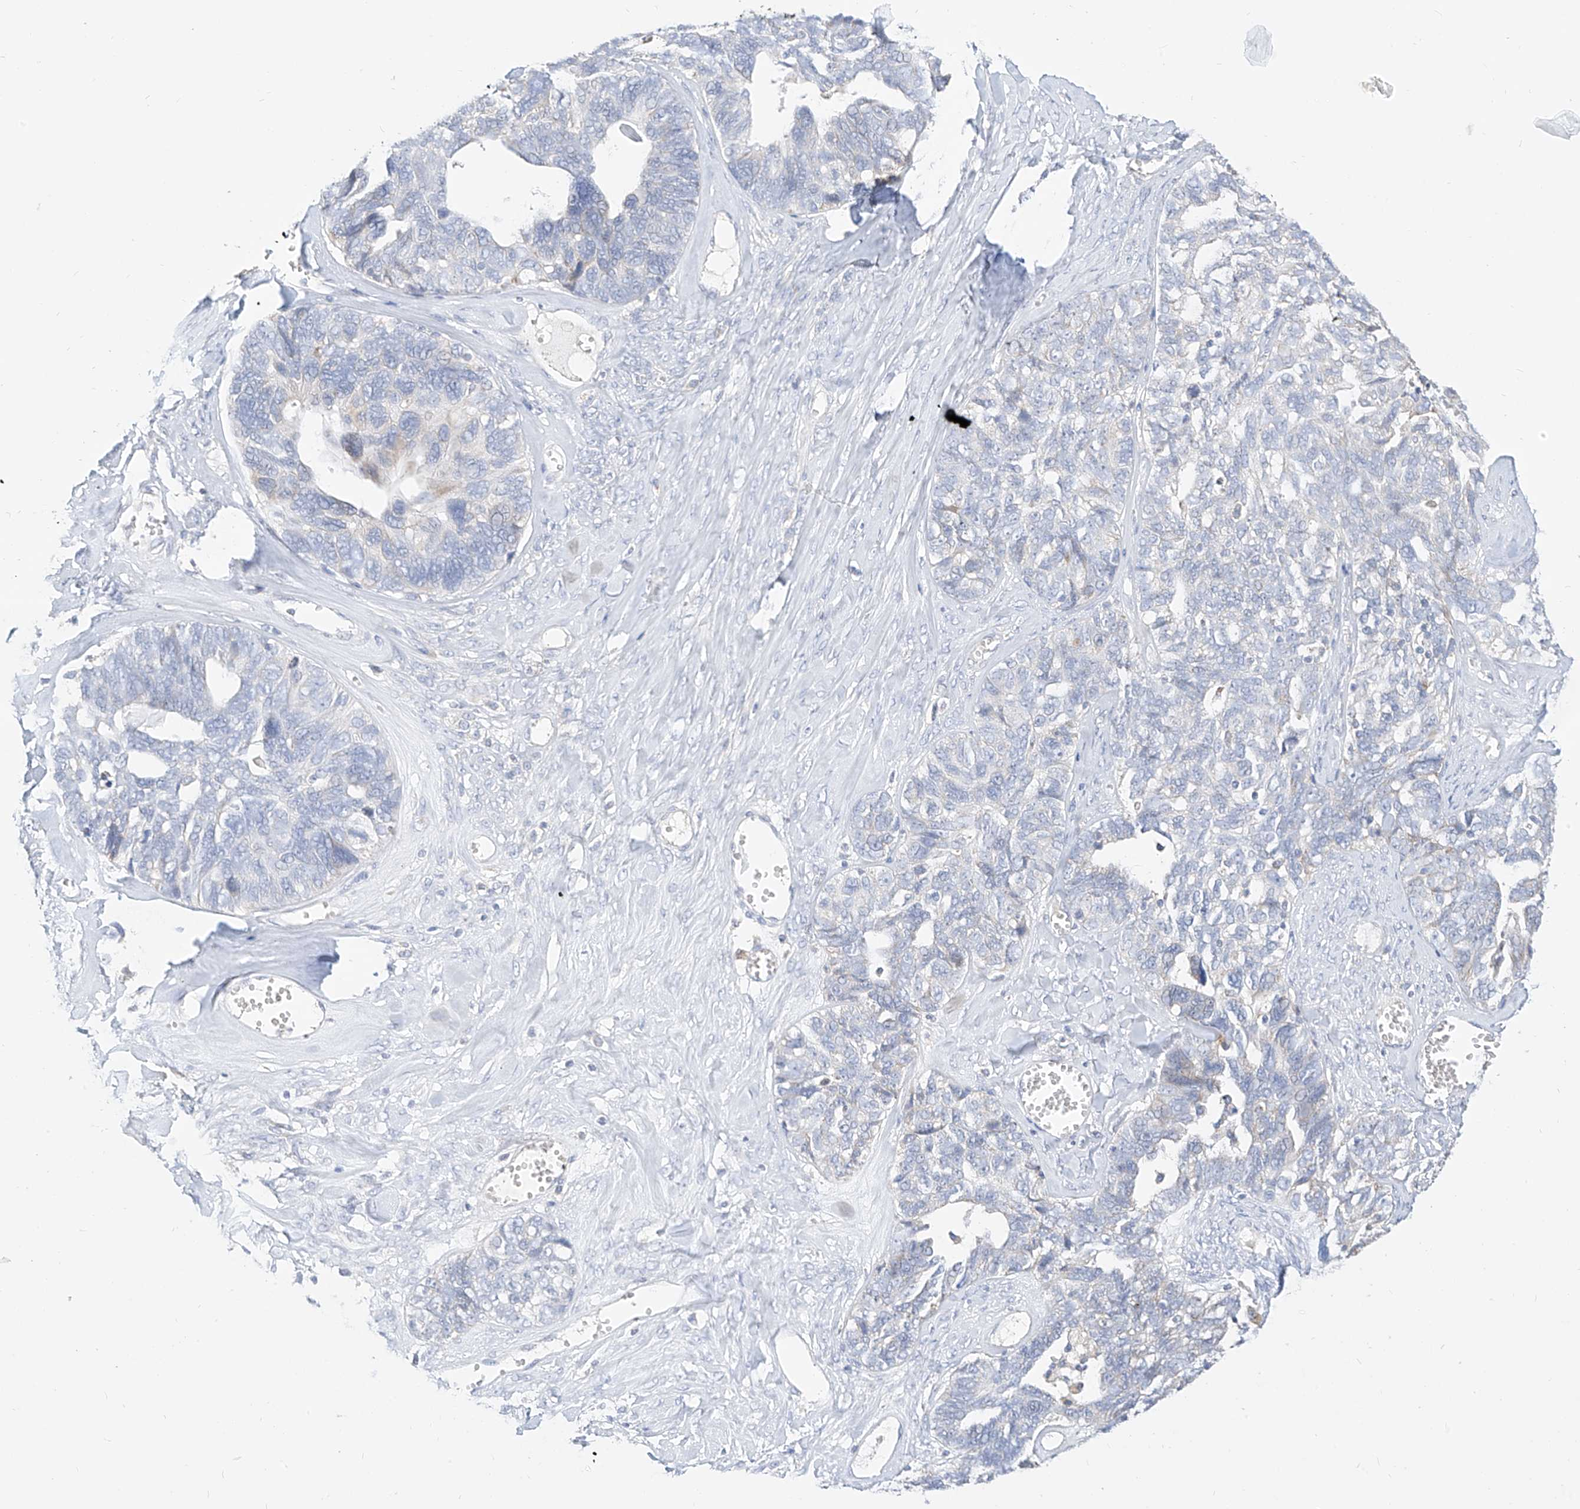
{"staining": {"intensity": "negative", "quantity": "none", "location": "none"}, "tissue": "ovarian cancer", "cell_type": "Tumor cells", "image_type": "cancer", "snomed": [{"axis": "morphology", "description": "Cystadenocarcinoma, serous, NOS"}, {"axis": "topography", "description": "Ovary"}], "caption": "A photomicrograph of human serous cystadenocarcinoma (ovarian) is negative for staining in tumor cells.", "gene": "RASA2", "patient": {"sex": "female", "age": 79}}